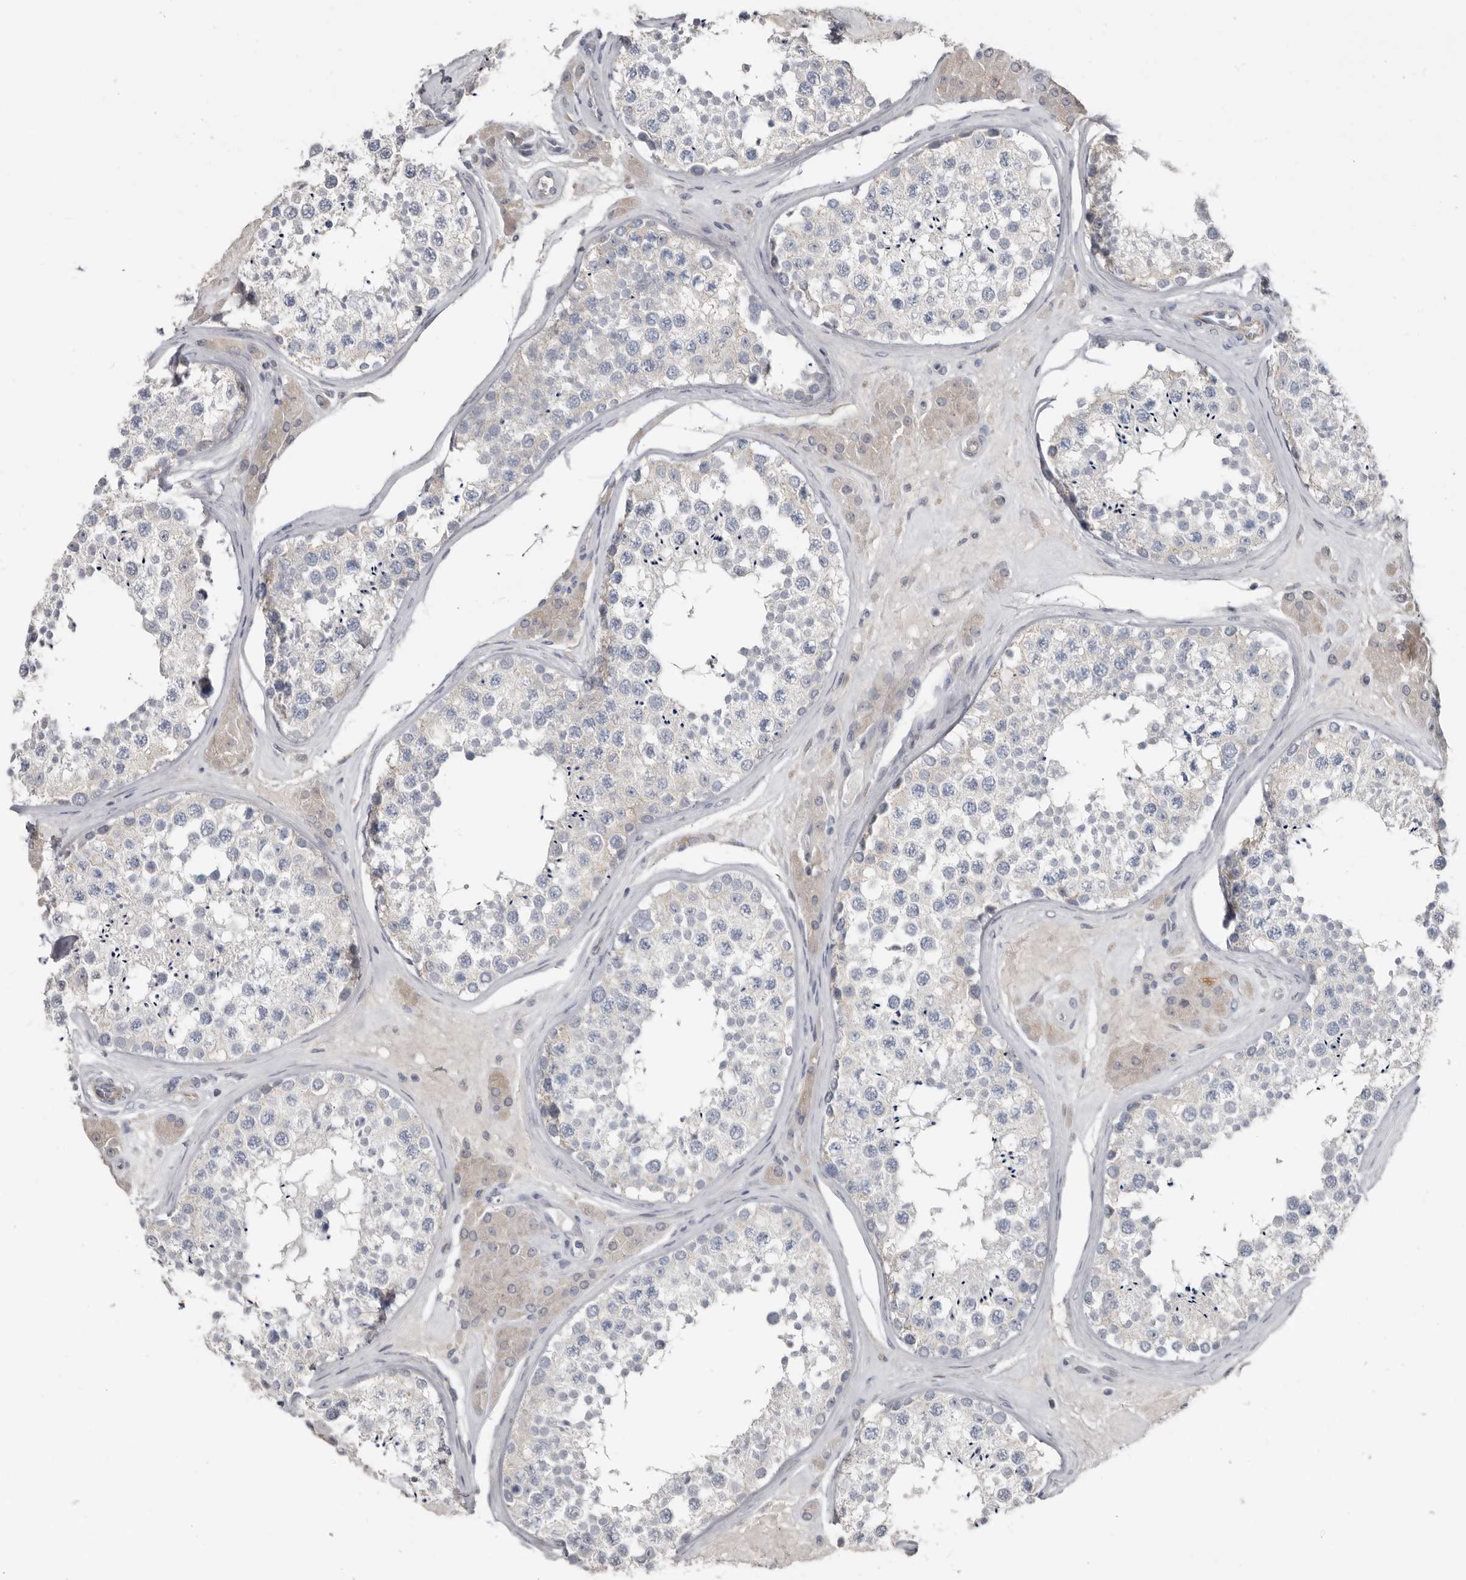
{"staining": {"intensity": "negative", "quantity": "none", "location": "none"}, "tissue": "testis", "cell_type": "Cells in seminiferous ducts", "image_type": "normal", "snomed": [{"axis": "morphology", "description": "Normal tissue, NOS"}, {"axis": "topography", "description": "Testis"}], "caption": "High magnification brightfield microscopy of benign testis stained with DAB (3,3'-diaminobenzidine) (brown) and counterstained with hematoxylin (blue): cells in seminiferous ducts show no significant expression. The staining was performed using DAB (3,3'-diaminobenzidine) to visualize the protein expression in brown, while the nuclei were stained in blue with hematoxylin (Magnification: 20x).", "gene": "ZNF114", "patient": {"sex": "male", "age": 46}}